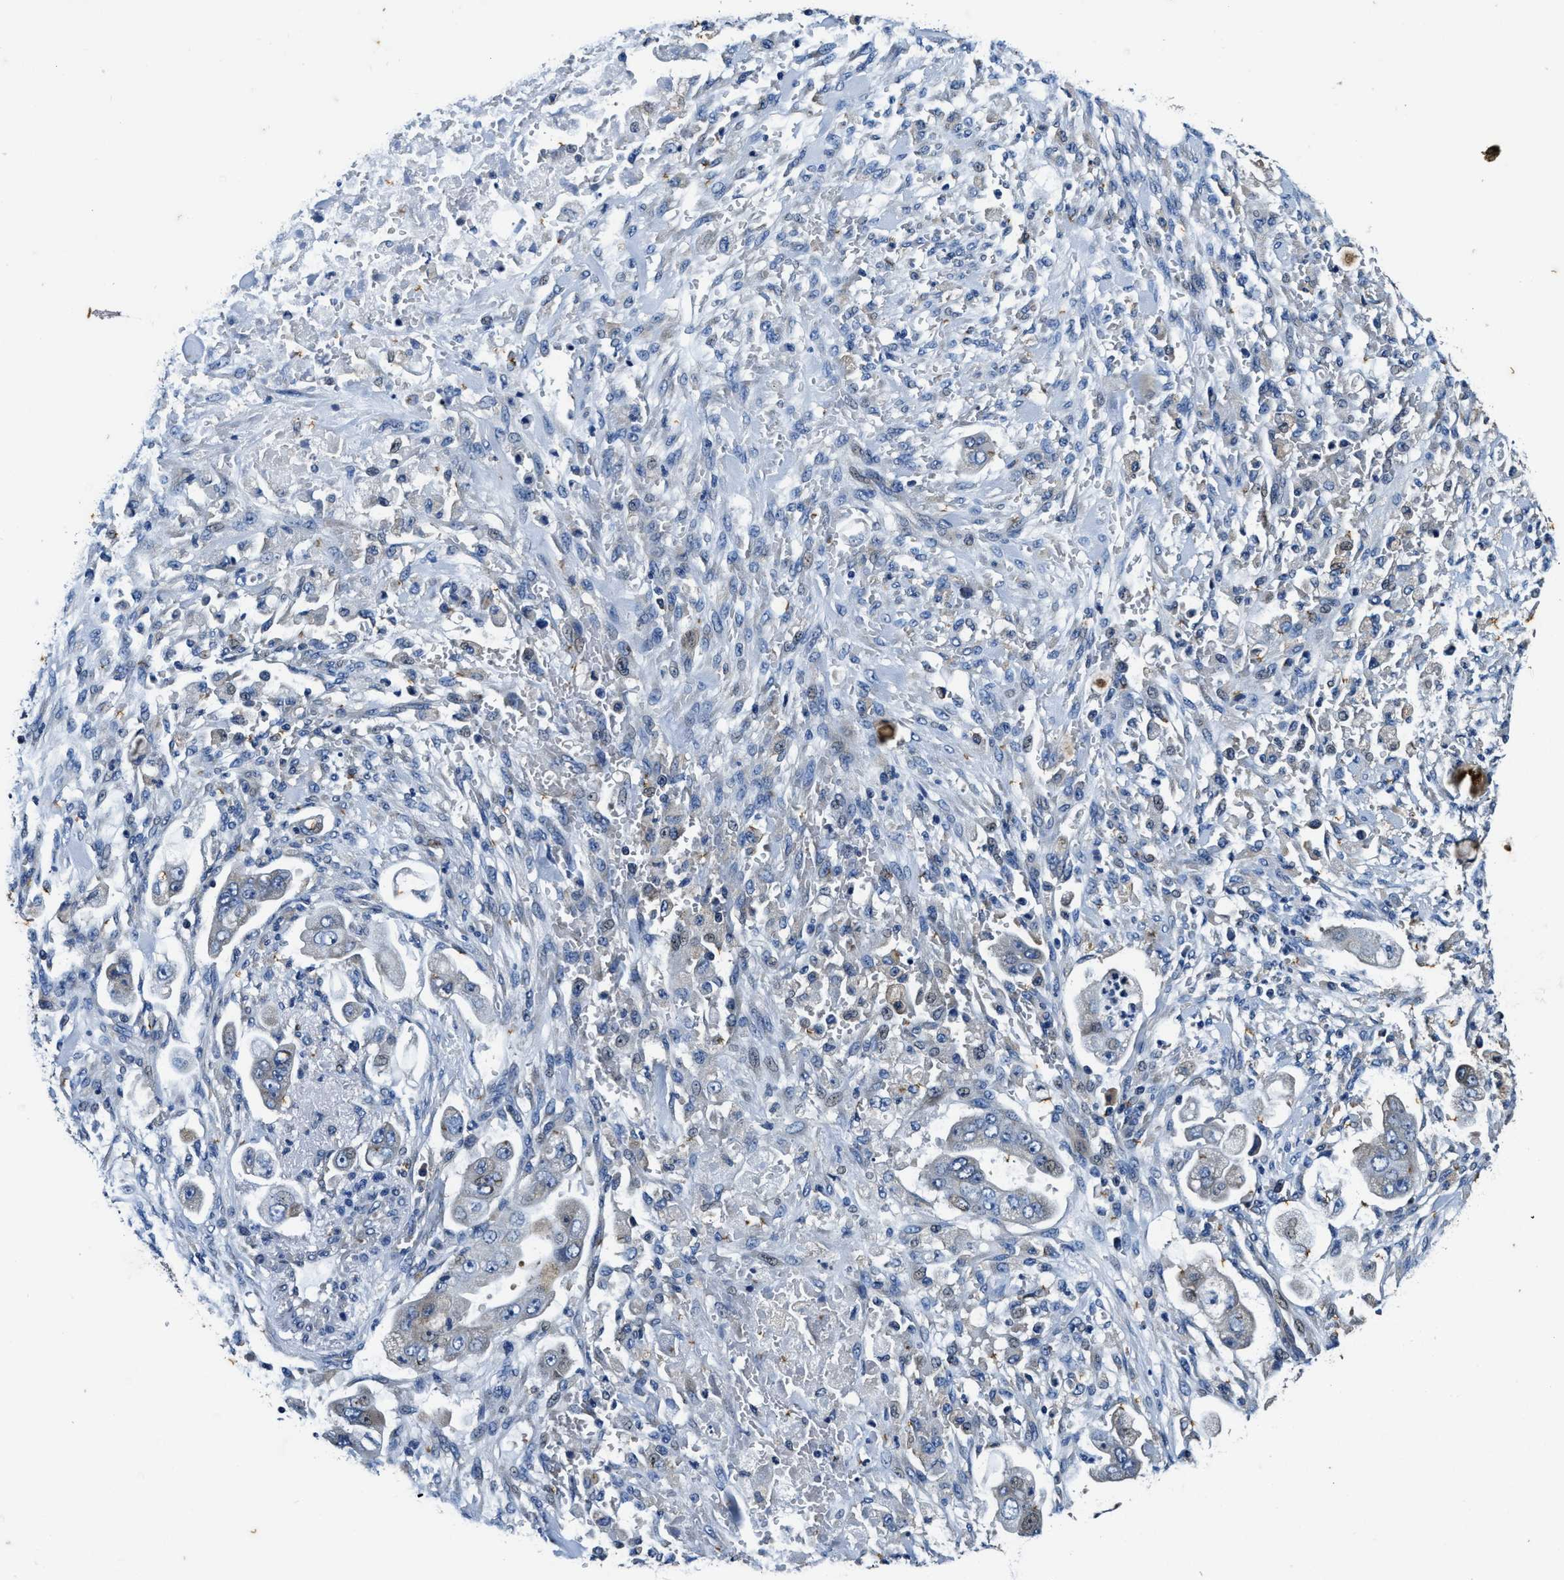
{"staining": {"intensity": "negative", "quantity": "none", "location": "none"}, "tissue": "stomach cancer", "cell_type": "Tumor cells", "image_type": "cancer", "snomed": [{"axis": "morphology", "description": "Adenocarcinoma, NOS"}, {"axis": "topography", "description": "Stomach"}], "caption": "Immunohistochemistry (IHC) photomicrograph of neoplastic tissue: stomach cancer stained with DAB exhibits no significant protein positivity in tumor cells.", "gene": "PI4KB", "patient": {"sex": "male", "age": 62}}